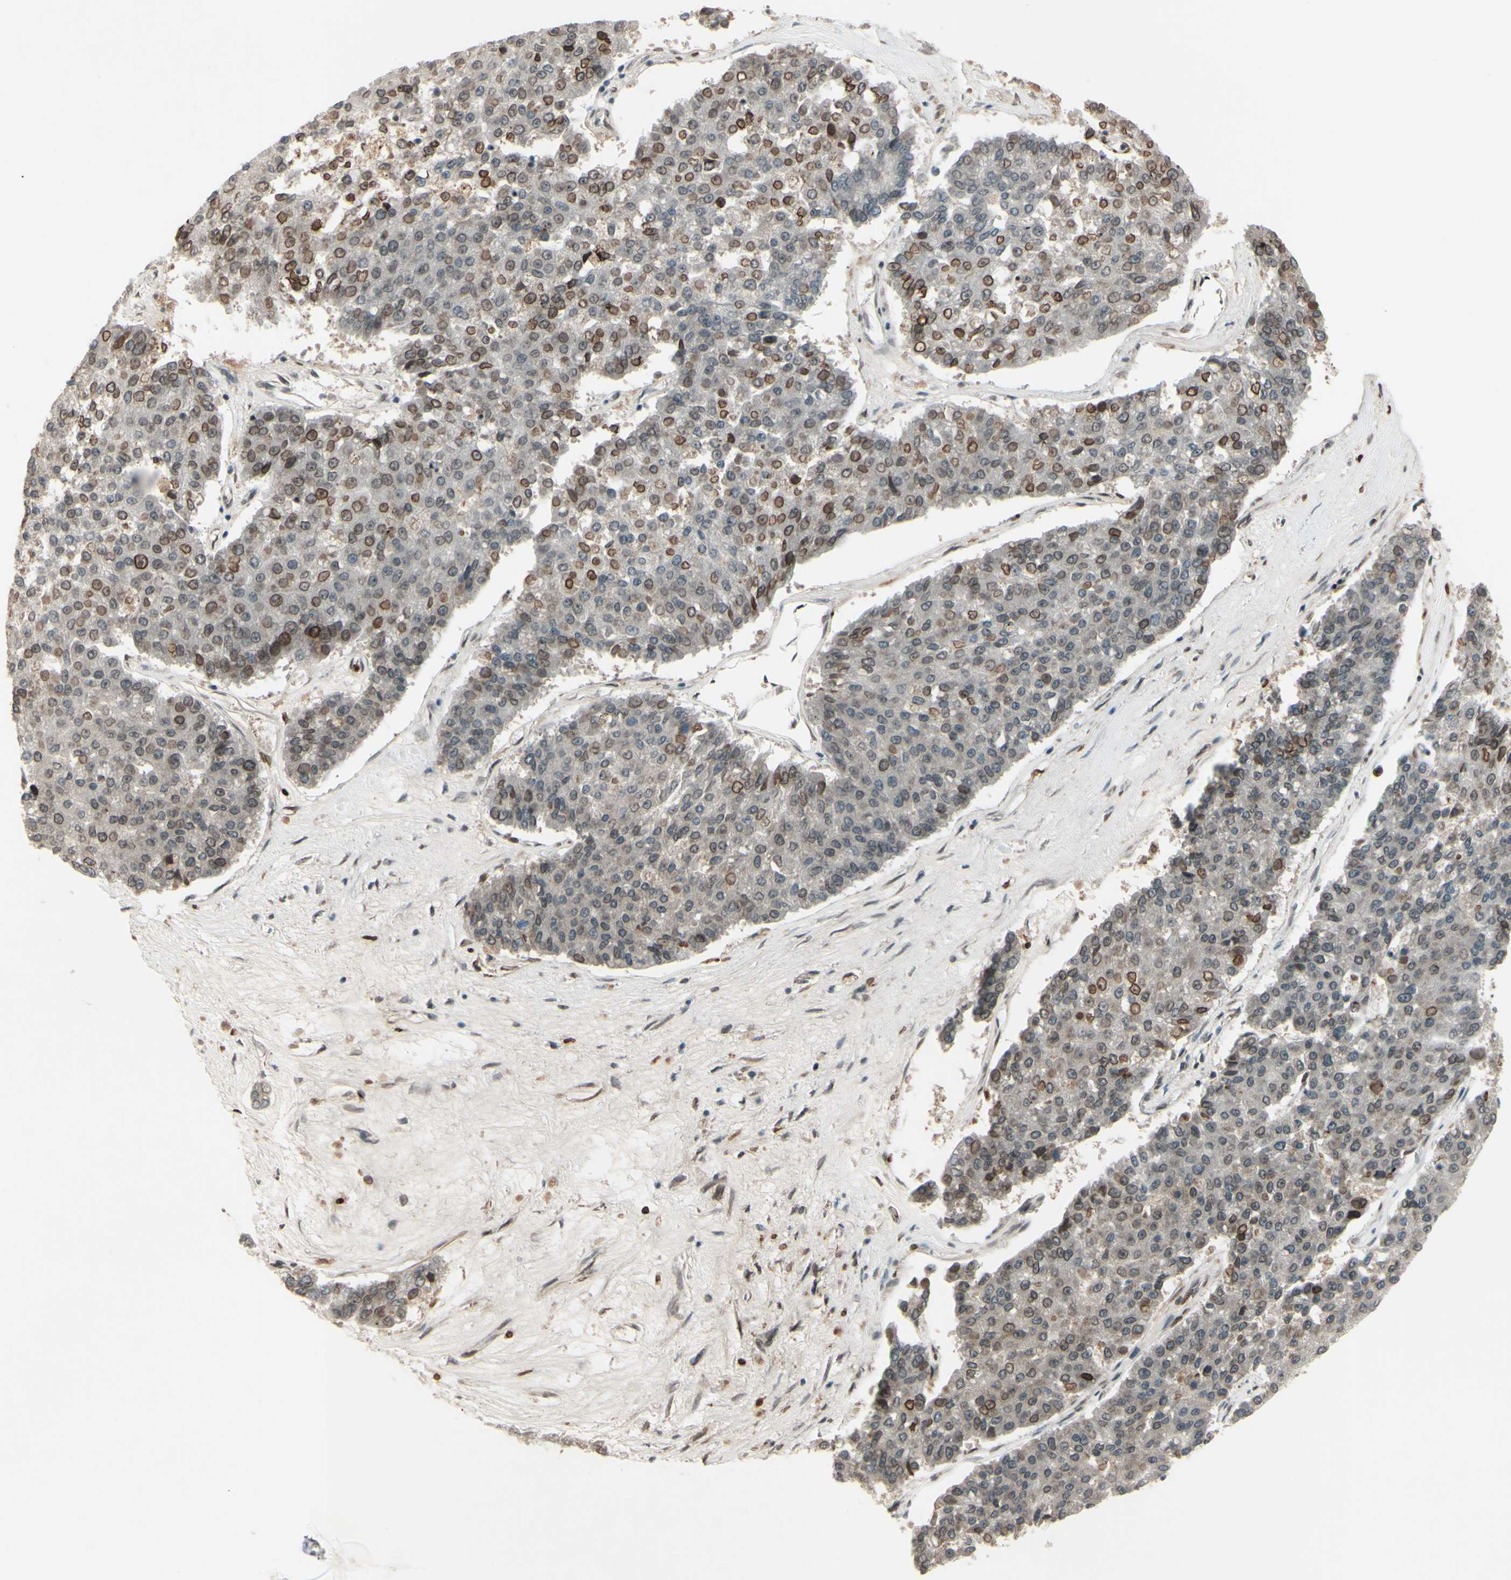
{"staining": {"intensity": "moderate", "quantity": "25%-75%", "location": "cytoplasmic/membranous,nuclear"}, "tissue": "pancreatic cancer", "cell_type": "Tumor cells", "image_type": "cancer", "snomed": [{"axis": "morphology", "description": "Adenocarcinoma, NOS"}, {"axis": "topography", "description": "Pancreas"}], "caption": "A micrograph of pancreatic adenocarcinoma stained for a protein reveals moderate cytoplasmic/membranous and nuclear brown staining in tumor cells. (DAB (3,3'-diaminobenzidine) IHC with brightfield microscopy, high magnification).", "gene": "MLF2", "patient": {"sex": "male", "age": 50}}